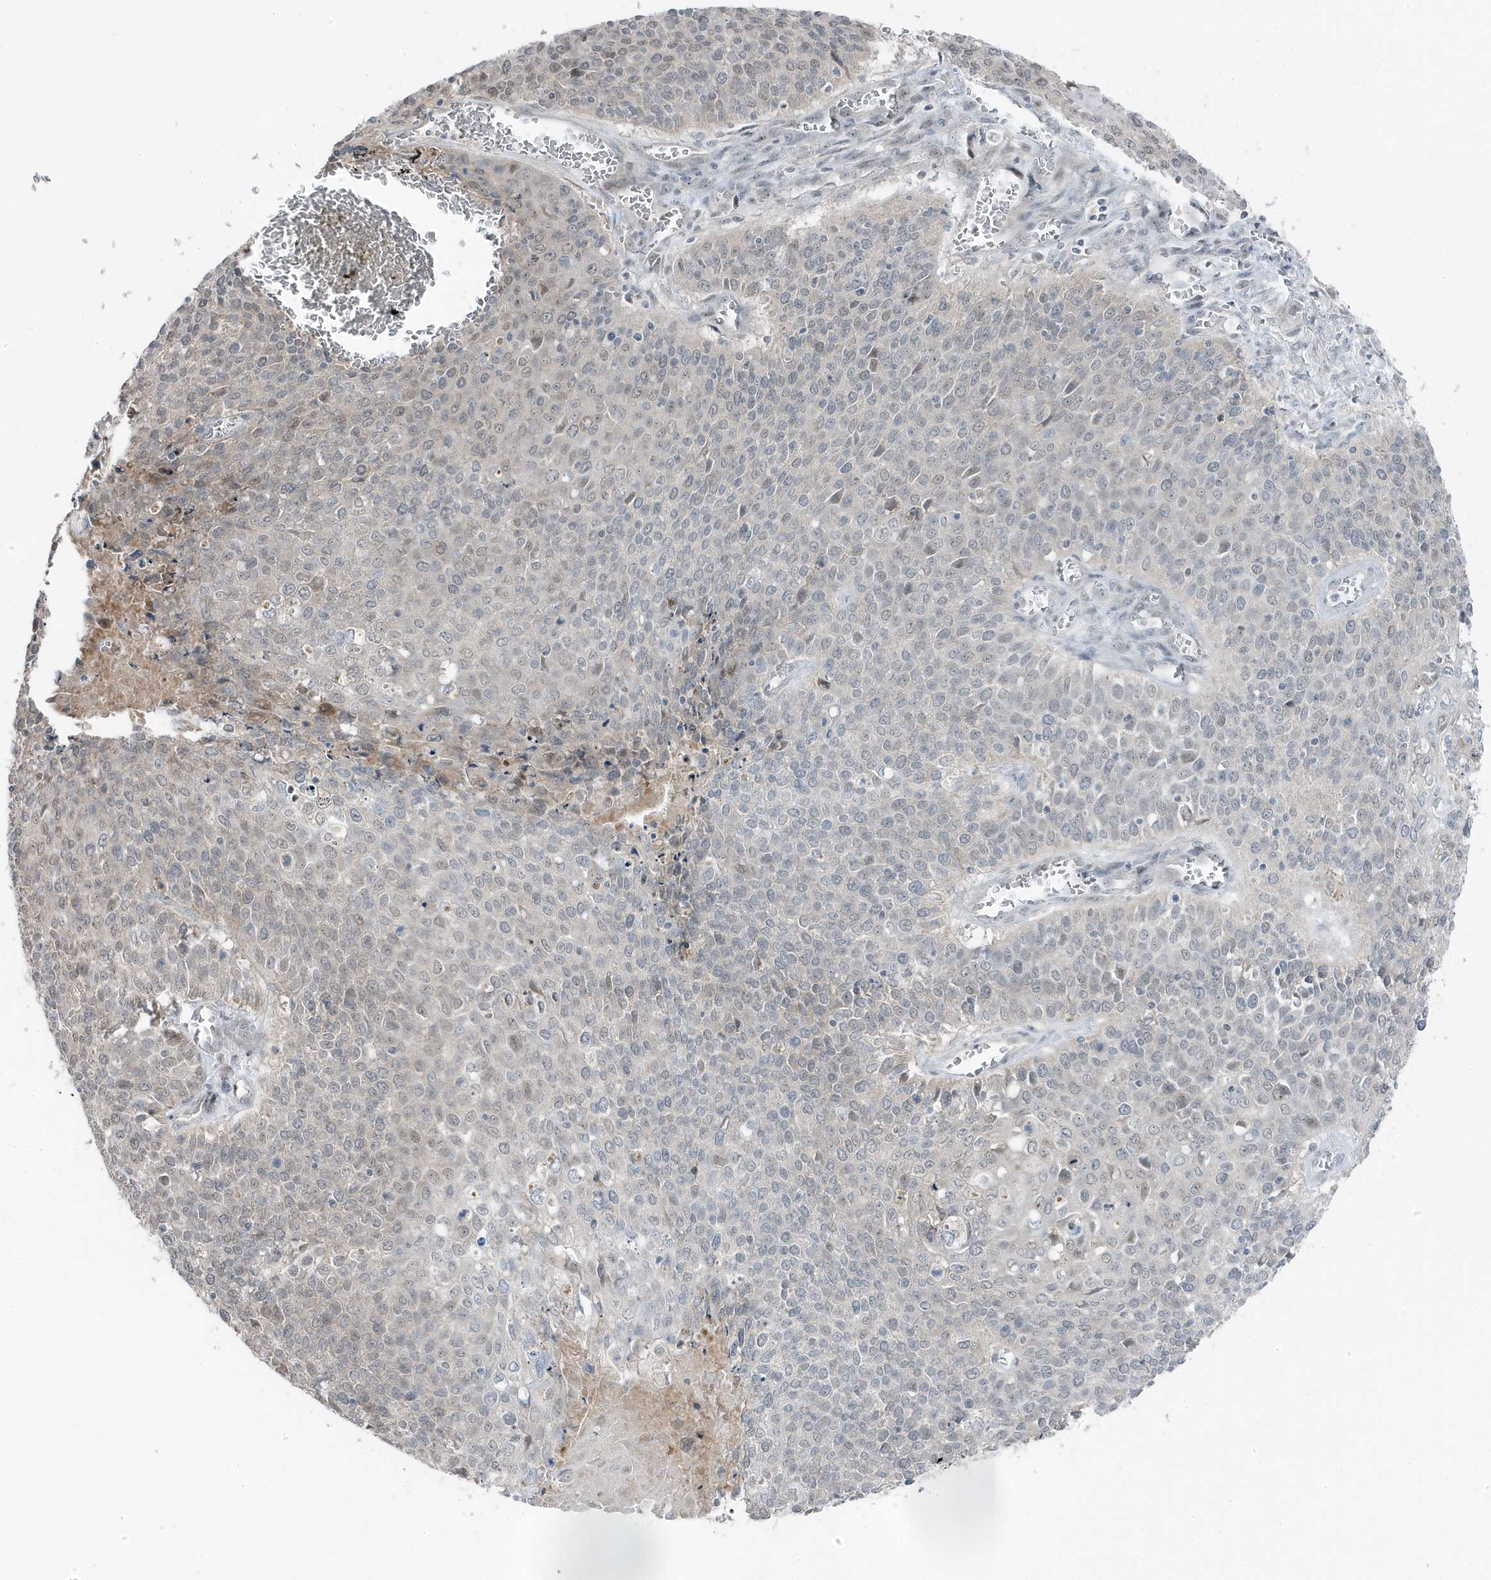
{"staining": {"intensity": "negative", "quantity": "none", "location": "none"}, "tissue": "cervical cancer", "cell_type": "Tumor cells", "image_type": "cancer", "snomed": [{"axis": "morphology", "description": "Squamous cell carcinoma, NOS"}, {"axis": "topography", "description": "Cervix"}], "caption": "An image of squamous cell carcinoma (cervical) stained for a protein demonstrates no brown staining in tumor cells.", "gene": "TSEN15", "patient": {"sex": "female", "age": 39}}